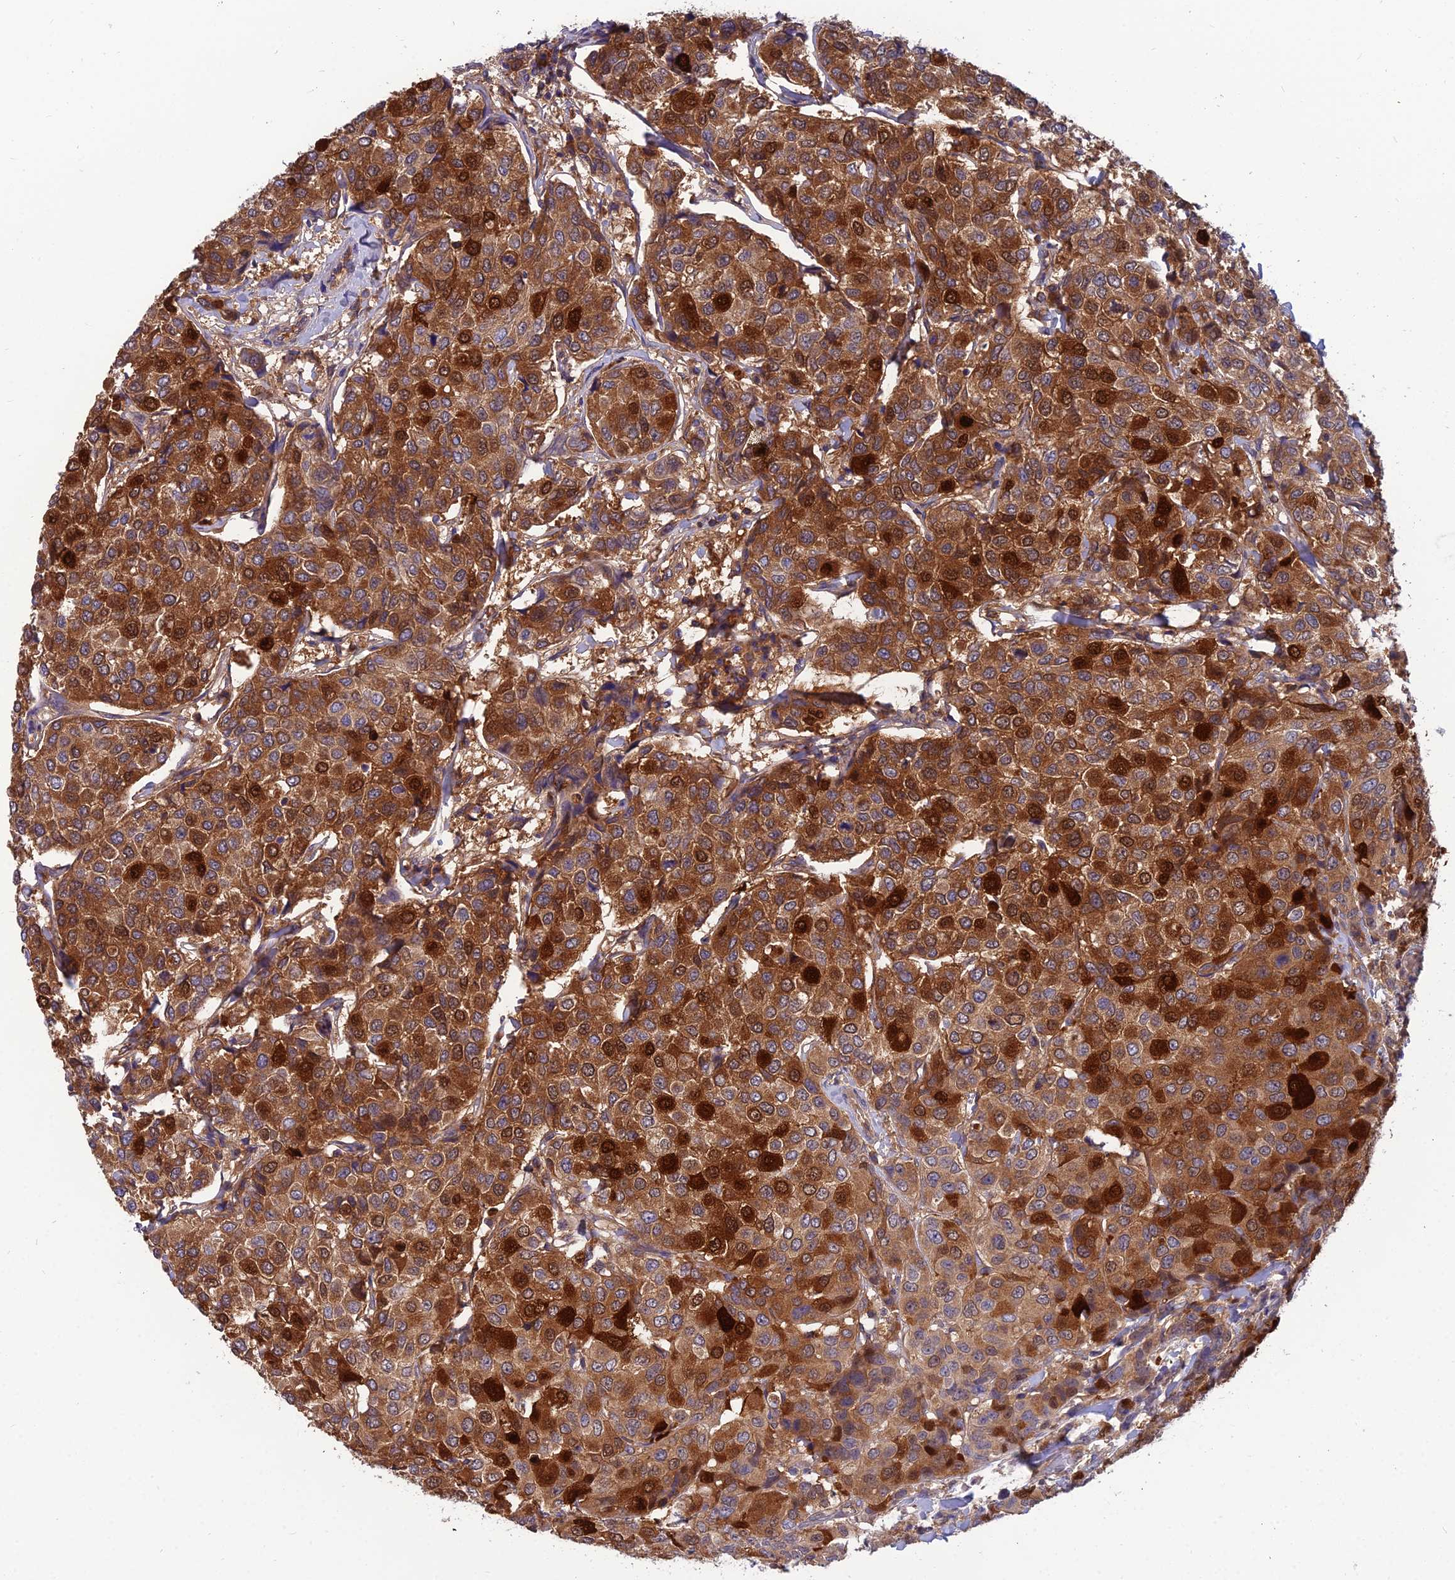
{"staining": {"intensity": "strong", "quantity": ">75%", "location": "cytoplasmic/membranous,nuclear"}, "tissue": "breast cancer", "cell_type": "Tumor cells", "image_type": "cancer", "snomed": [{"axis": "morphology", "description": "Duct carcinoma"}, {"axis": "topography", "description": "Breast"}], "caption": "Immunohistochemical staining of breast cancer shows high levels of strong cytoplasmic/membranous and nuclear protein expression in approximately >75% of tumor cells.", "gene": "MVD", "patient": {"sex": "female", "age": 55}}